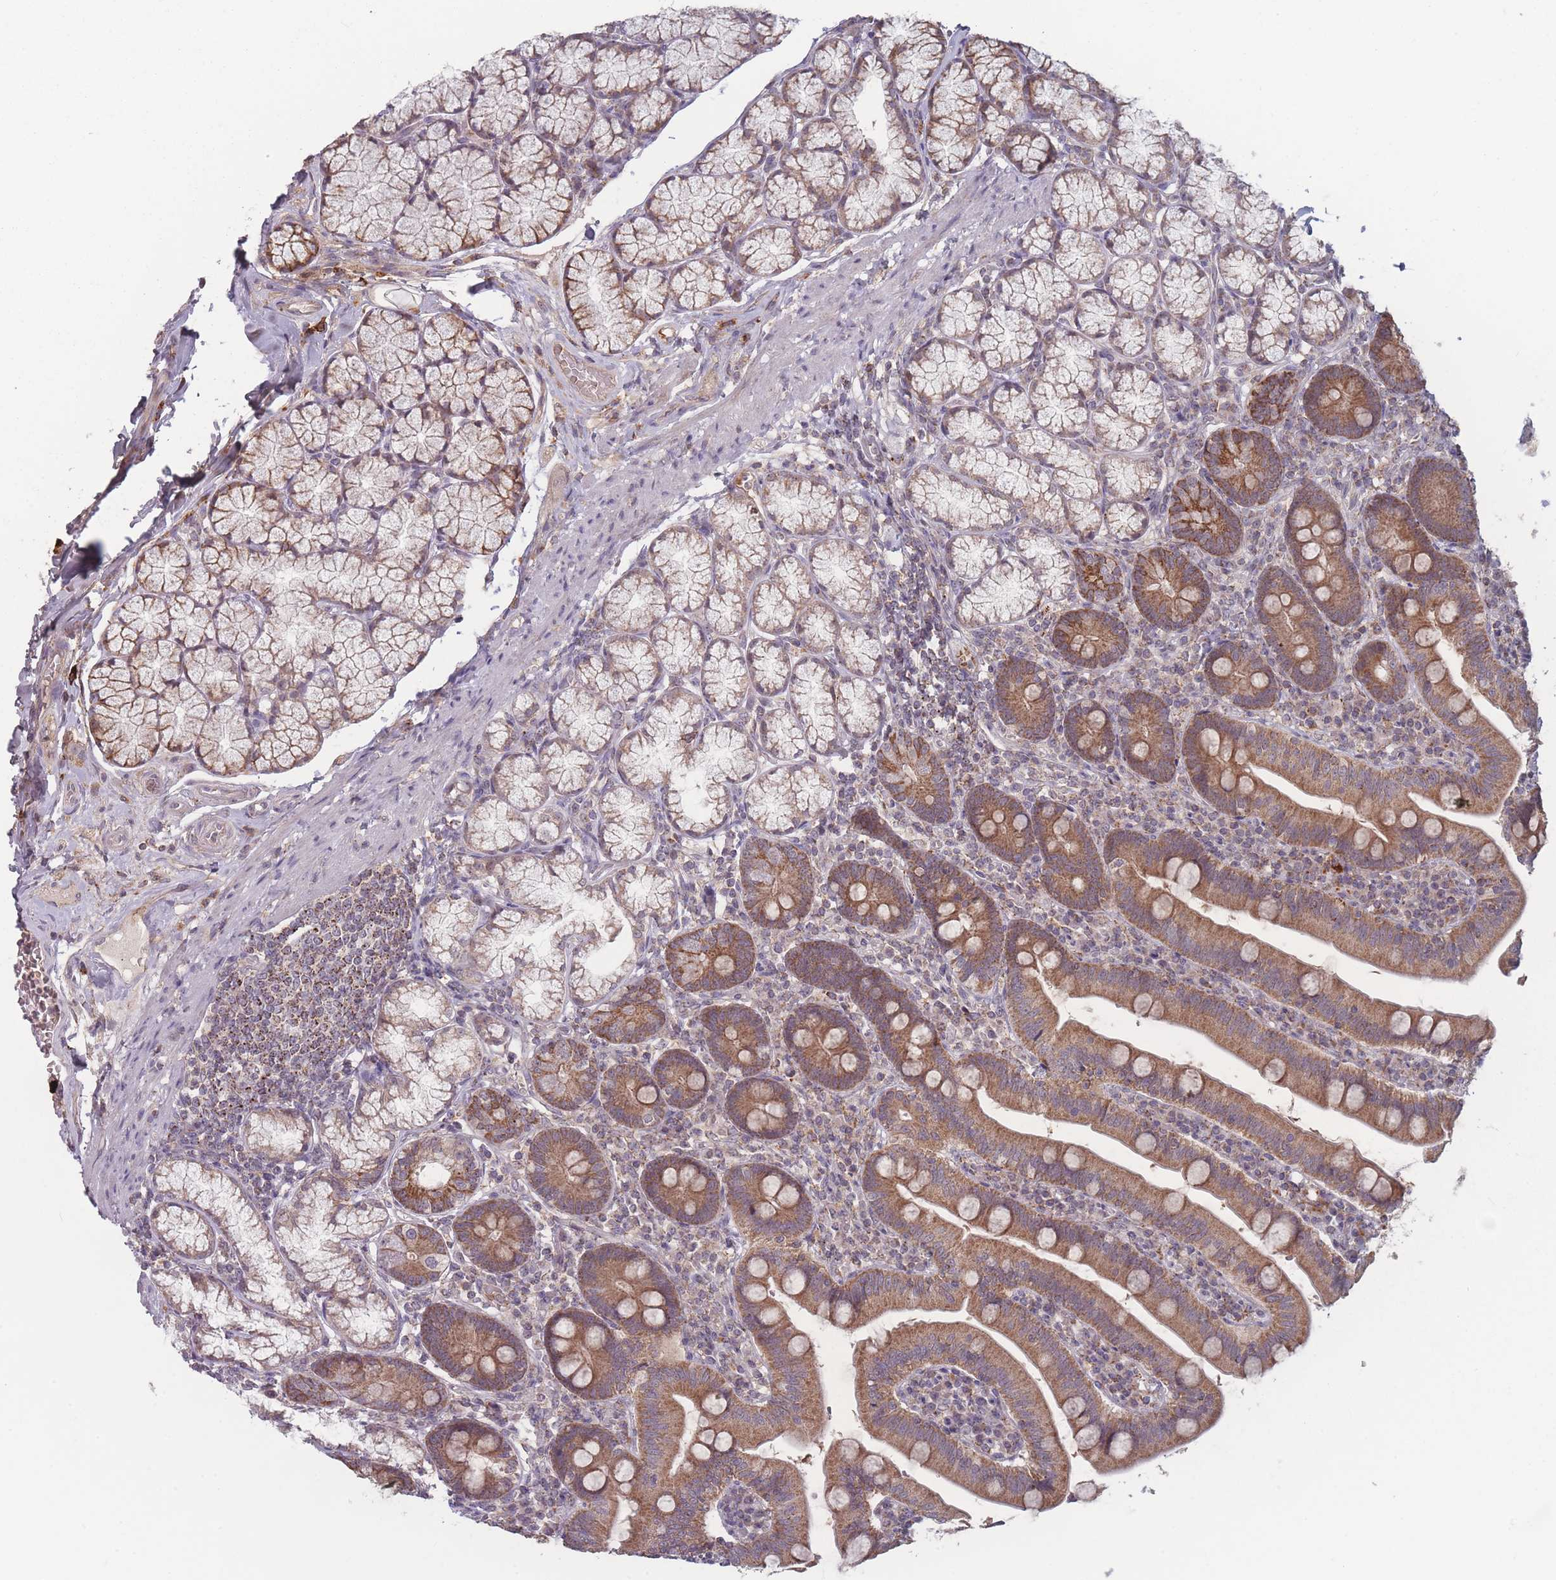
{"staining": {"intensity": "moderate", "quantity": ">75%", "location": "cytoplasmic/membranous"}, "tissue": "duodenum", "cell_type": "Glandular cells", "image_type": "normal", "snomed": [{"axis": "morphology", "description": "Normal tissue, NOS"}, {"axis": "topography", "description": "Duodenum"}], "caption": "Protein expression analysis of benign duodenum demonstrates moderate cytoplasmic/membranous positivity in about >75% of glandular cells.", "gene": "TMEM232", "patient": {"sex": "female", "age": 67}}